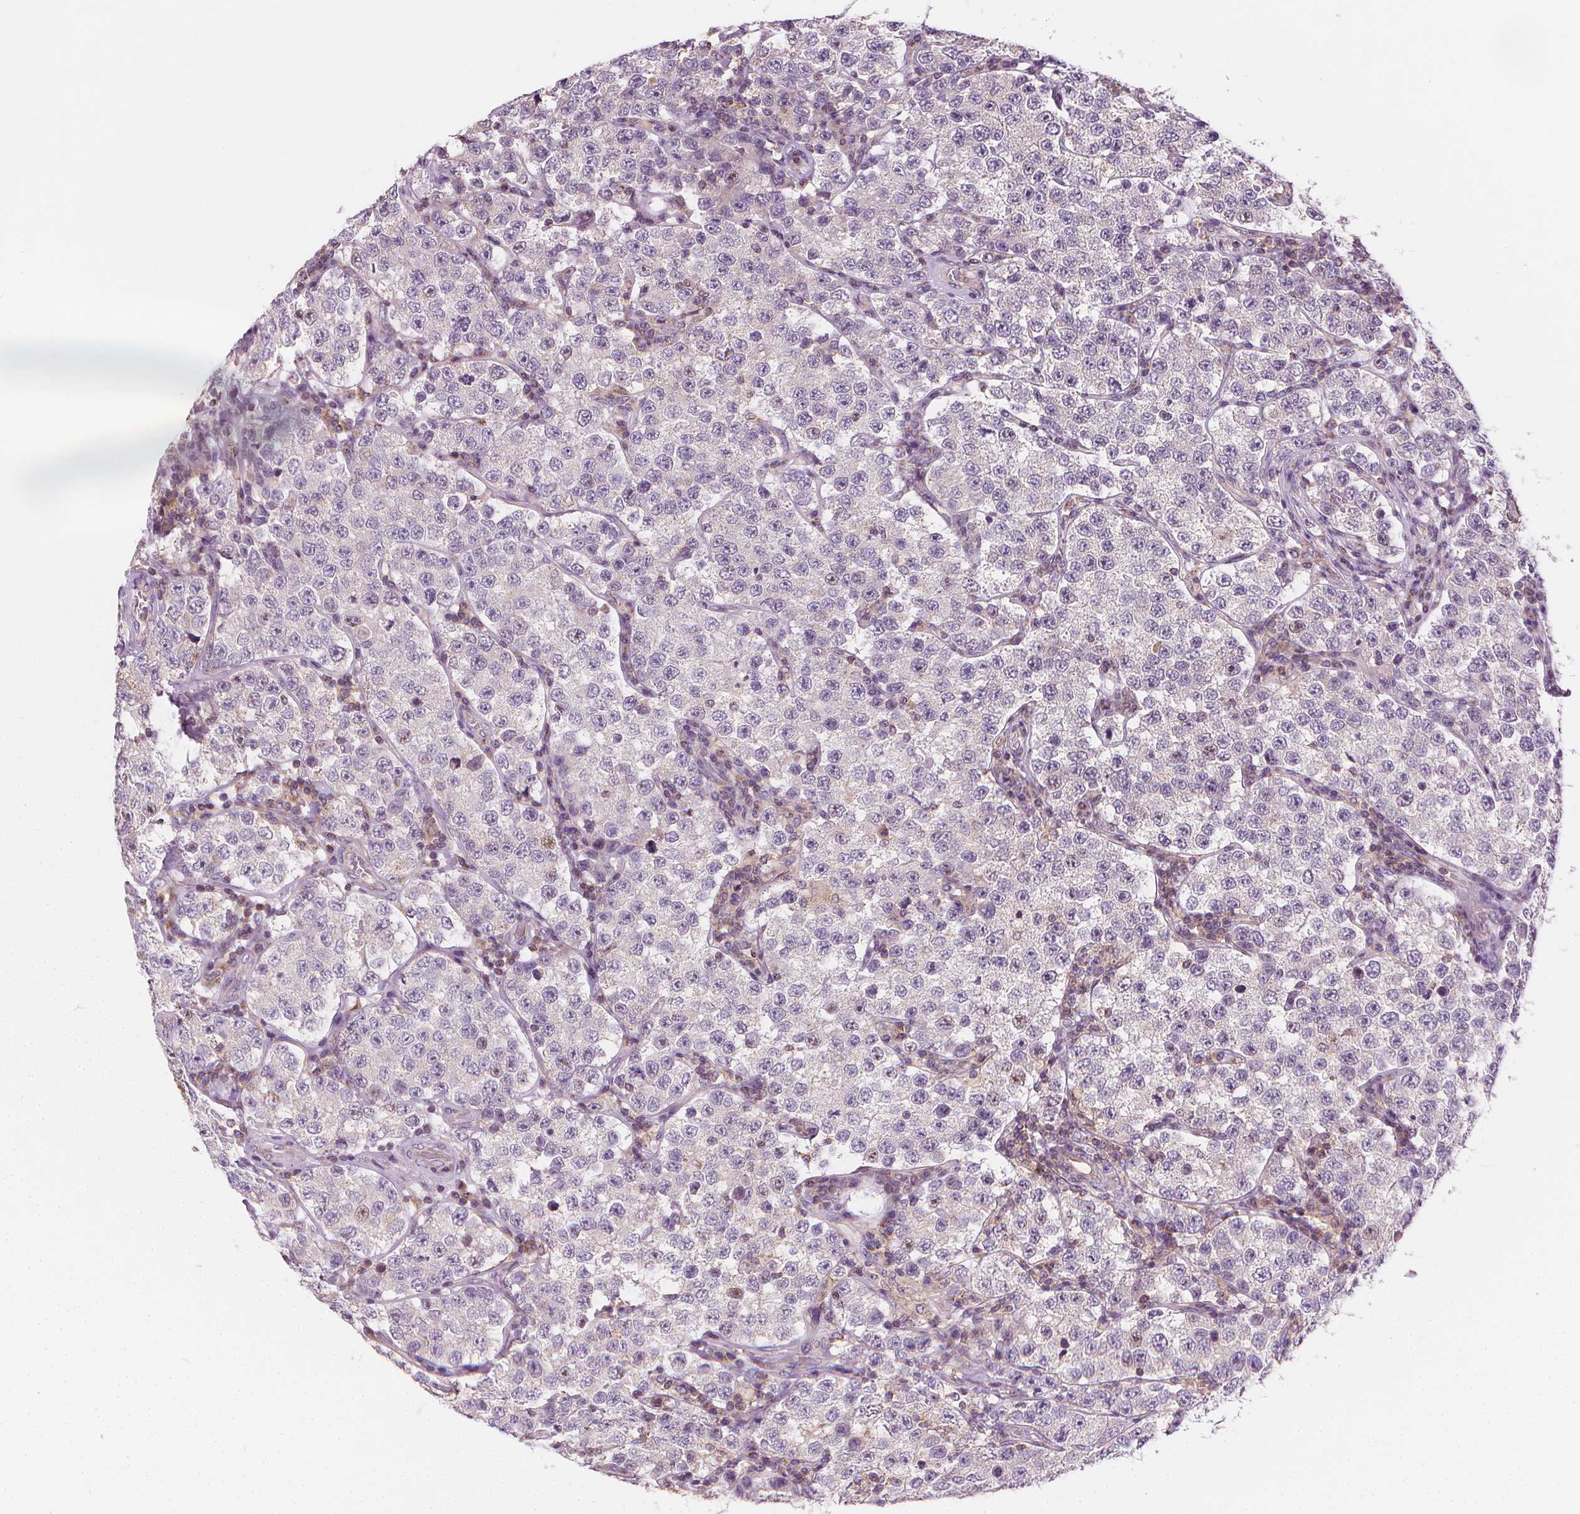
{"staining": {"intensity": "moderate", "quantity": "<25%", "location": "nuclear"}, "tissue": "testis cancer", "cell_type": "Tumor cells", "image_type": "cancer", "snomed": [{"axis": "morphology", "description": "Seminoma, NOS"}, {"axis": "topography", "description": "Testis"}], "caption": "An immunohistochemistry (IHC) micrograph of tumor tissue is shown. Protein staining in brown shows moderate nuclear positivity in testis cancer (seminoma) within tumor cells. The staining was performed using DAB (3,3'-diaminobenzidine), with brown indicating positive protein expression. Nuclei are stained blue with hematoxylin.", "gene": "RAB20", "patient": {"sex": "male", "age": 34}}